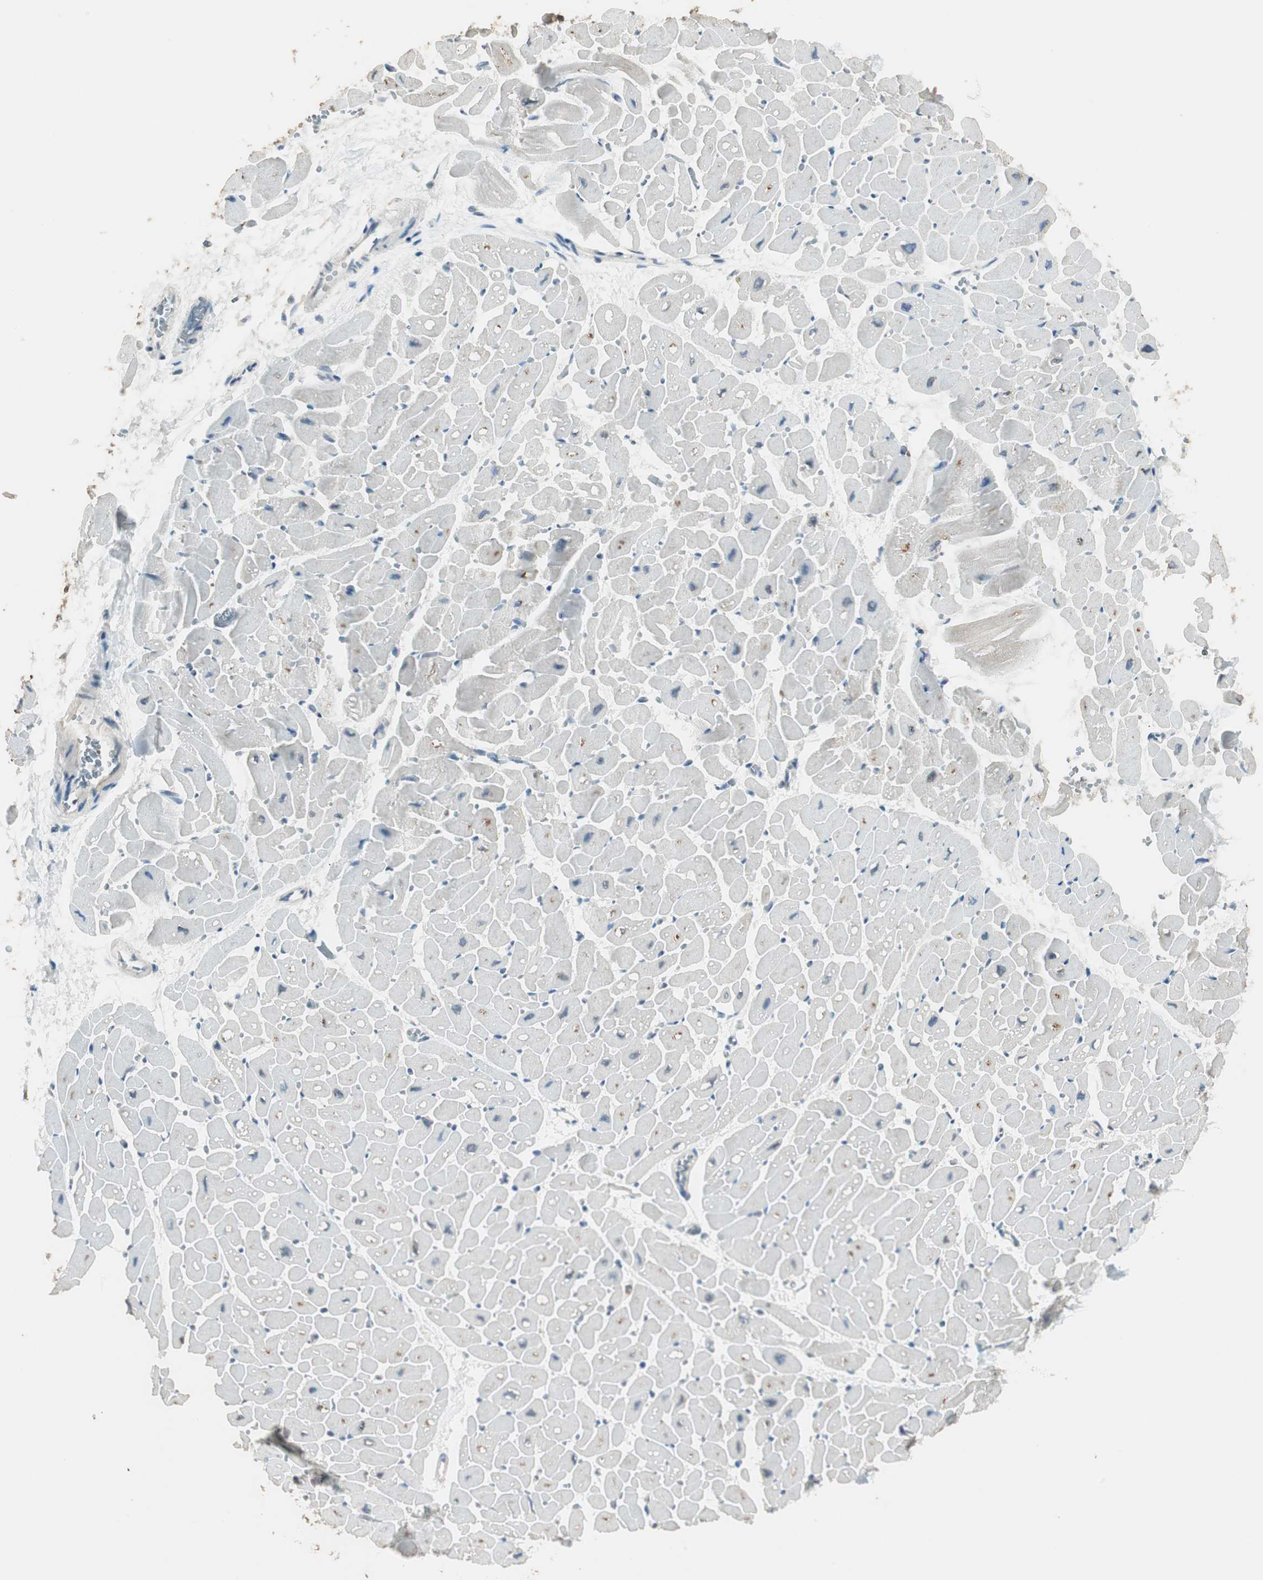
{"staining": {"intensity": "moderate", "quantity": "25%-75%", "location": "nuclear"}, "tissue": "heart muscle", "cell_type": "Cardiomyocytes", "image_type": "normal", "snomed": [{"axis": "morphology", "description": "Normal tissue, NOS"}, {"axis": "topography", "description": "Heart"}], "caption": "Immunohistochemistry (DAB (3,3'-diaminobenzidine)) staining of benign heart muscle reveals moderate nuclear protein positivity in approximately 25%-75% of cardiomyocytes.", "gene": "USP5", "patient": {"sex": "male", "age": 45}}